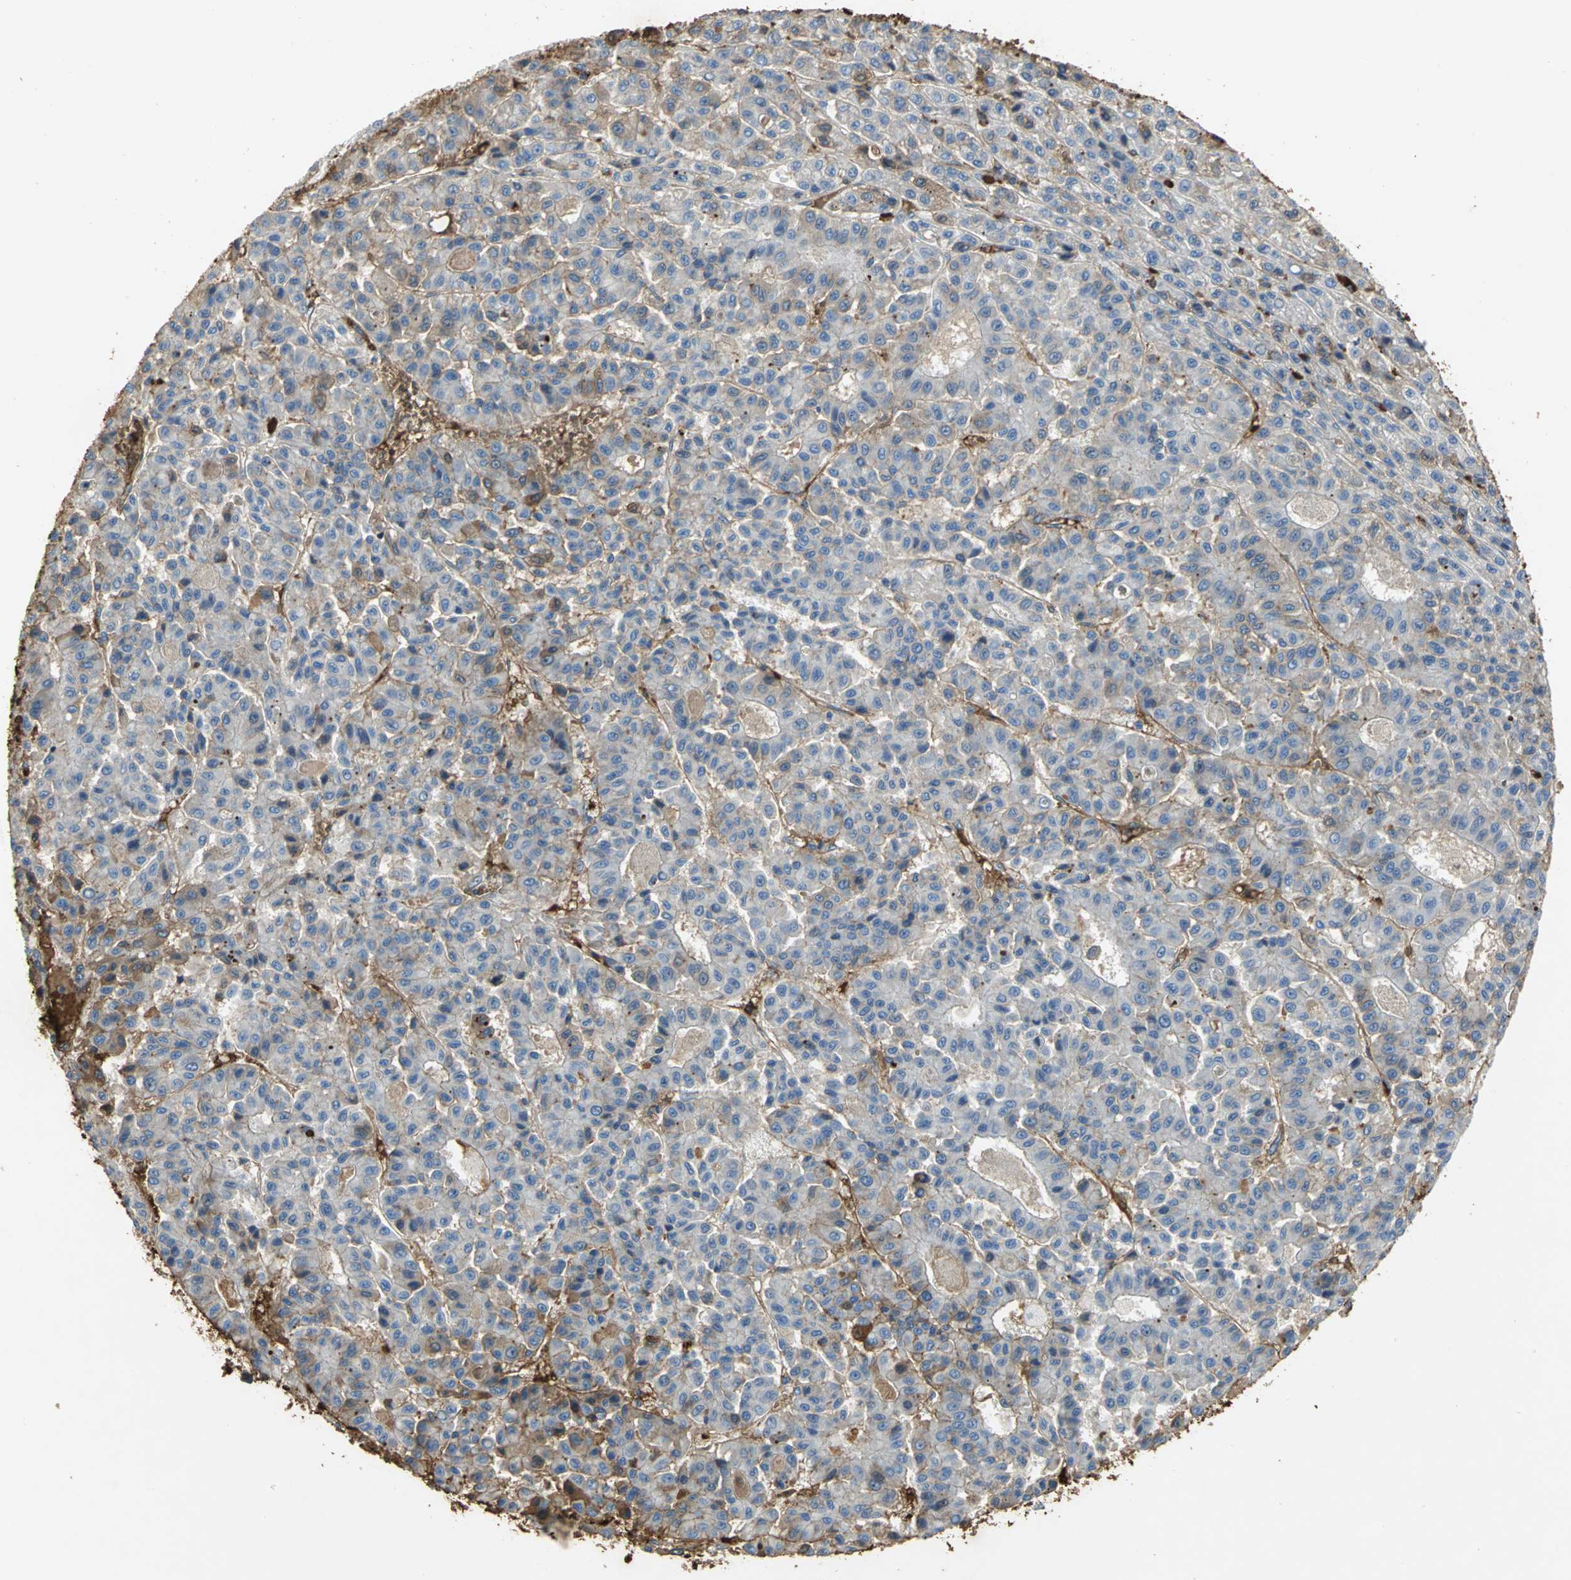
{"staining": {"intensity": "moderate", "quantity": ">75%", "location": "cytoplasmic/membranous"}, "tissue": "liver cancer", "cell_type": "Tumor cells", "image_type": "cancer", "snomed": [{"axis": "morphology", "description": "Carcinoma, Hepatocellular, NOS"}, {"axis": "topography", "description": "Liver"}], "caption": "There is medium levels of moderate cytoplasmic/membranous expression in tumor cells of liver cancer, as demonstrated by immunohistochemical staining (brown color).", "gene": "TREM1", "patient": {"sex": "male", "age": 70}}